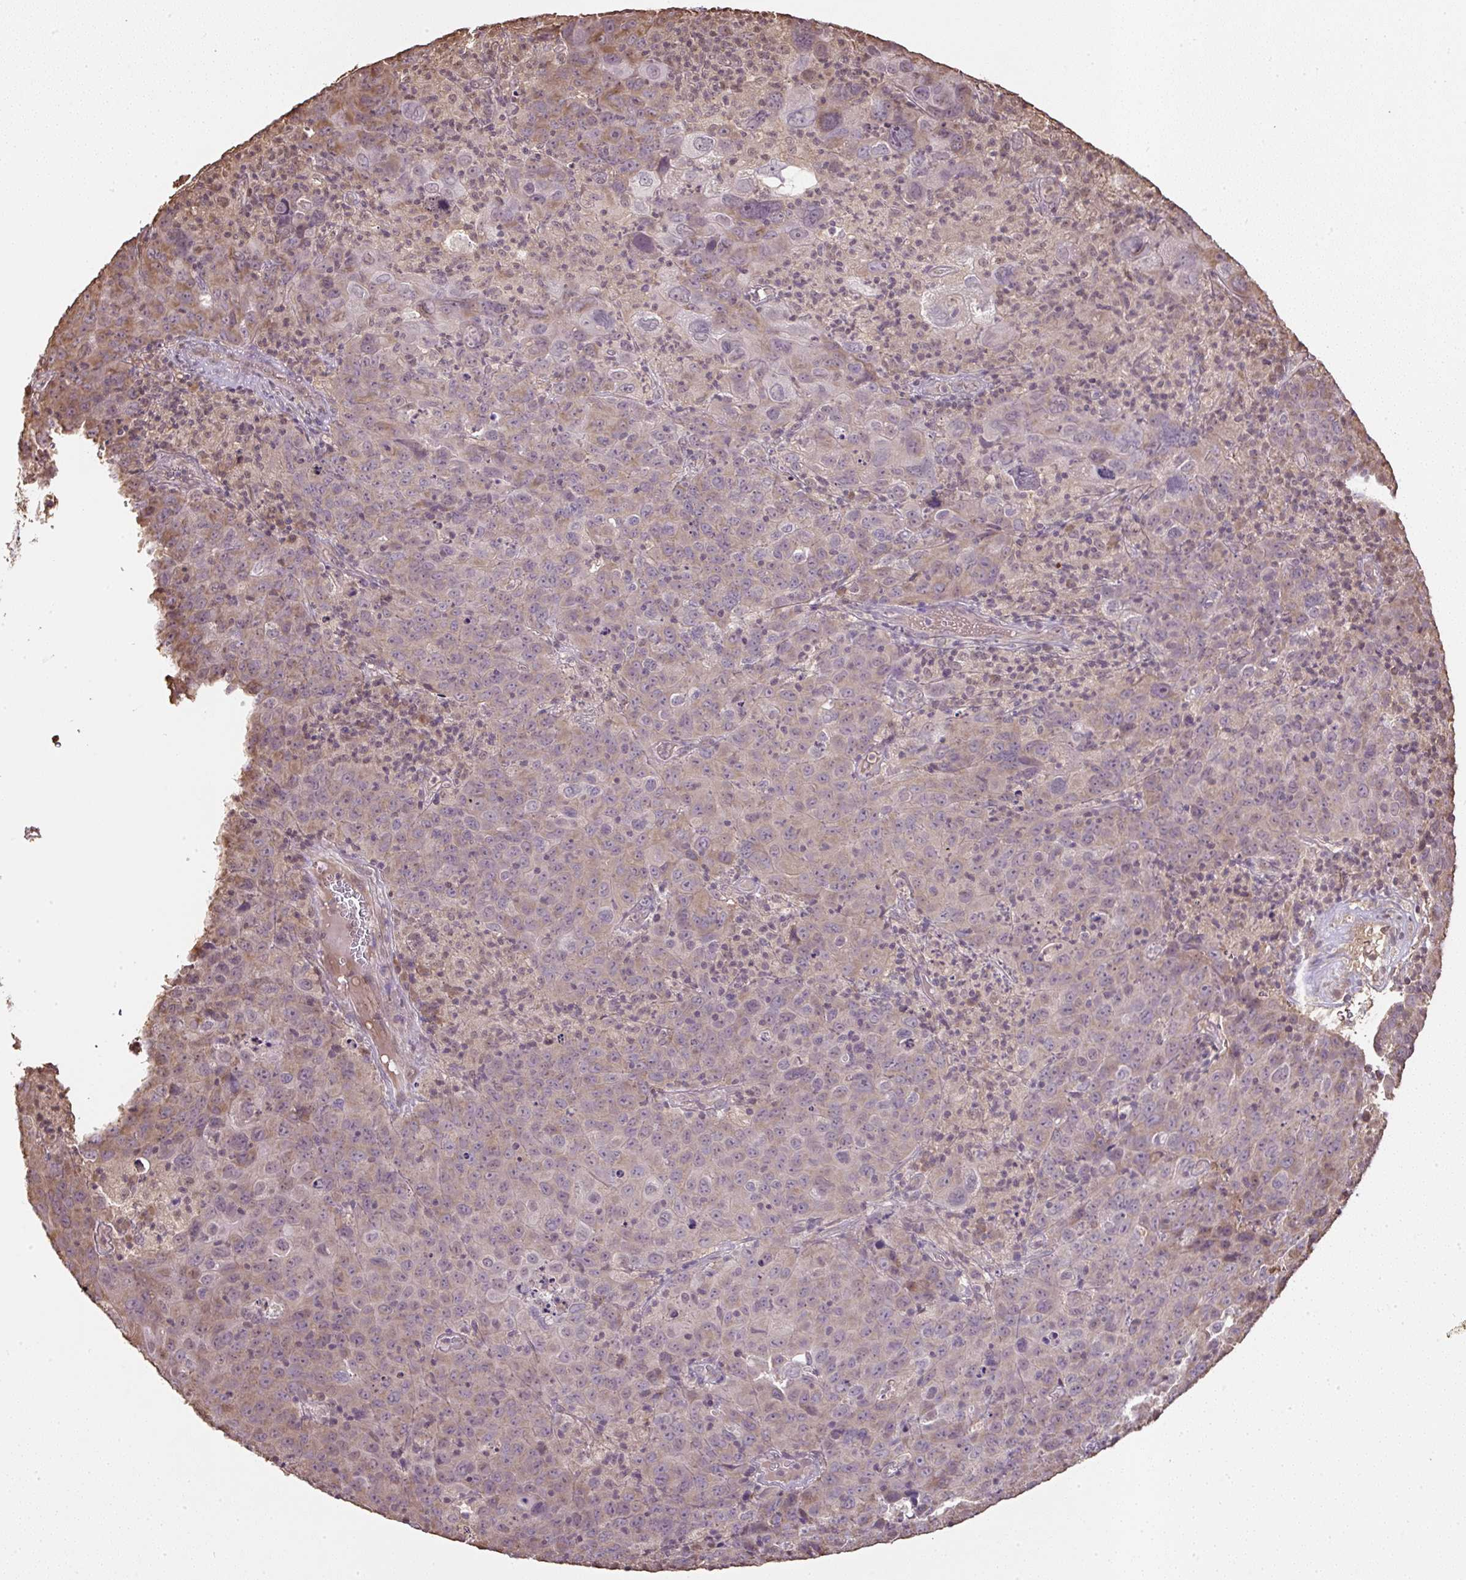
{"staining": {"intensity": "weak", "quantity": "25%-75%", "location": "cytoplasmic/membranous,nuclear"}, "tissue": "cervical cancer", "cell_type": "Tumor cells", "image_type": "cancer", "snomed": [{"axis": "morphology", "description": "Squamous cell carcinoma, NOS"}, {"axis": "topography", "description": "Cervix"}], "caption": "This is a micrograph of immunohistochemistry staining of squamous cell carcinoma (cervical), which shows weak positivity in the cytoplasmic/membranous and nuclear of tumor cells.", "gene": "TMEM170B", "patient": {"sex": "female", "age": 44}}